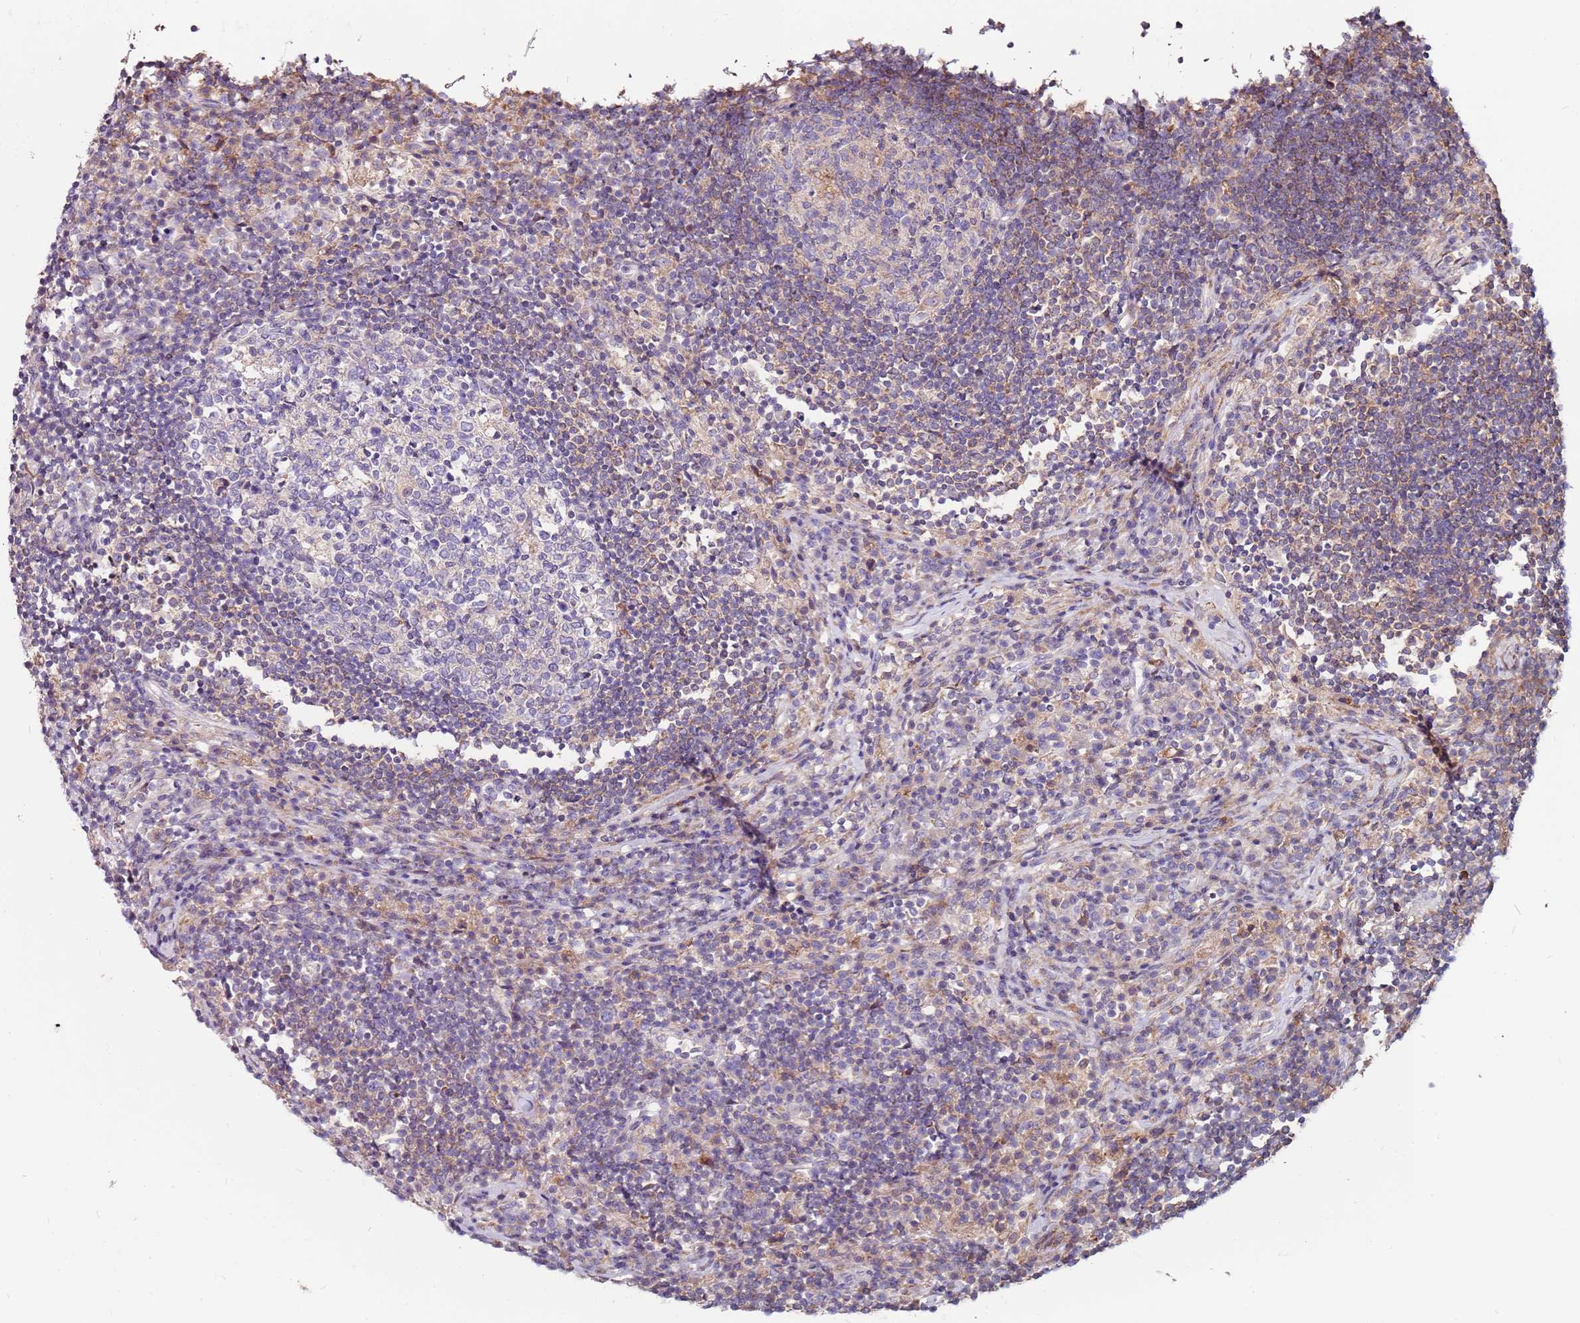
{"staining": {"intensity": "negative", "quantity": "none", "location": "none"}, "tissue": "lymph node", "cell_type": "Germinal center cells", "image_type": "normal", "snomed": [{"axis": "morphology", "description": "Normal tissue, NOS"}, {"axis": "topography", "description": "Lymph node"}], "caption": "Immunohistochemical staining of unremarkable lymph node reveals no significant staining in germinal center cells.", "gene": "CNOT9", "patient": {"sex": "female", "age": 53}}